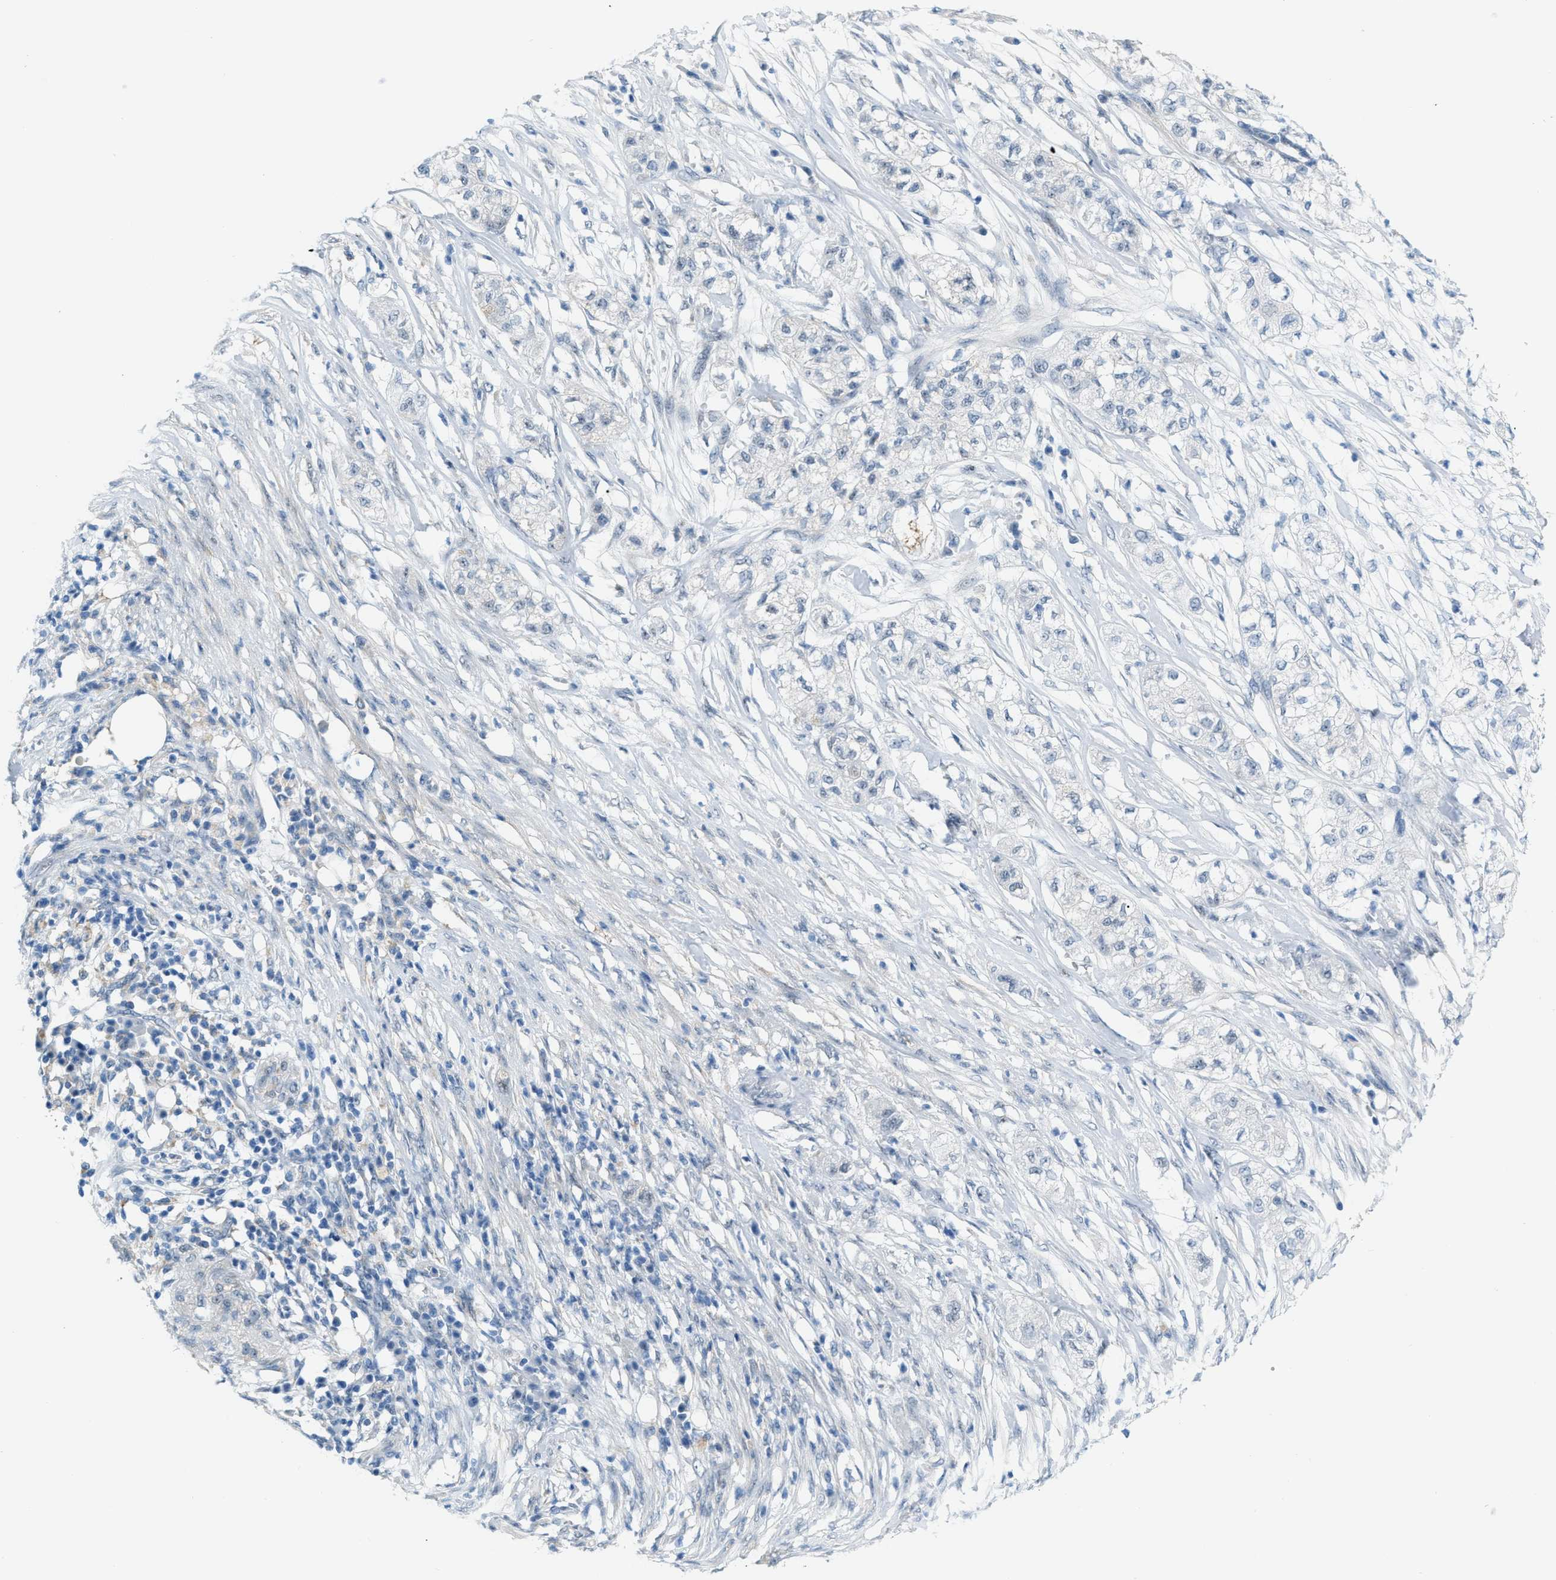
{"staining": {"intensity": "negative", "quantity": "none", "location": "none"}, "tissue": "pancreatic cancer", "cell_type": "Tumor cells", "image_type": "cancer", "snomed": [{"axis": "morphology", "description": "Adenocarcinoma, NOS"}, {"axis": "topography", "description": "Pancreas"}], "caption": "Immunohistochemistry (IHC) histopathology image of human pancreatic adenocarcinoma stained for a protein (brown), which exhibits no expression in tumor cells.", "gene": "PHRF1", "patient": {"sex": "female", "age": 78}}